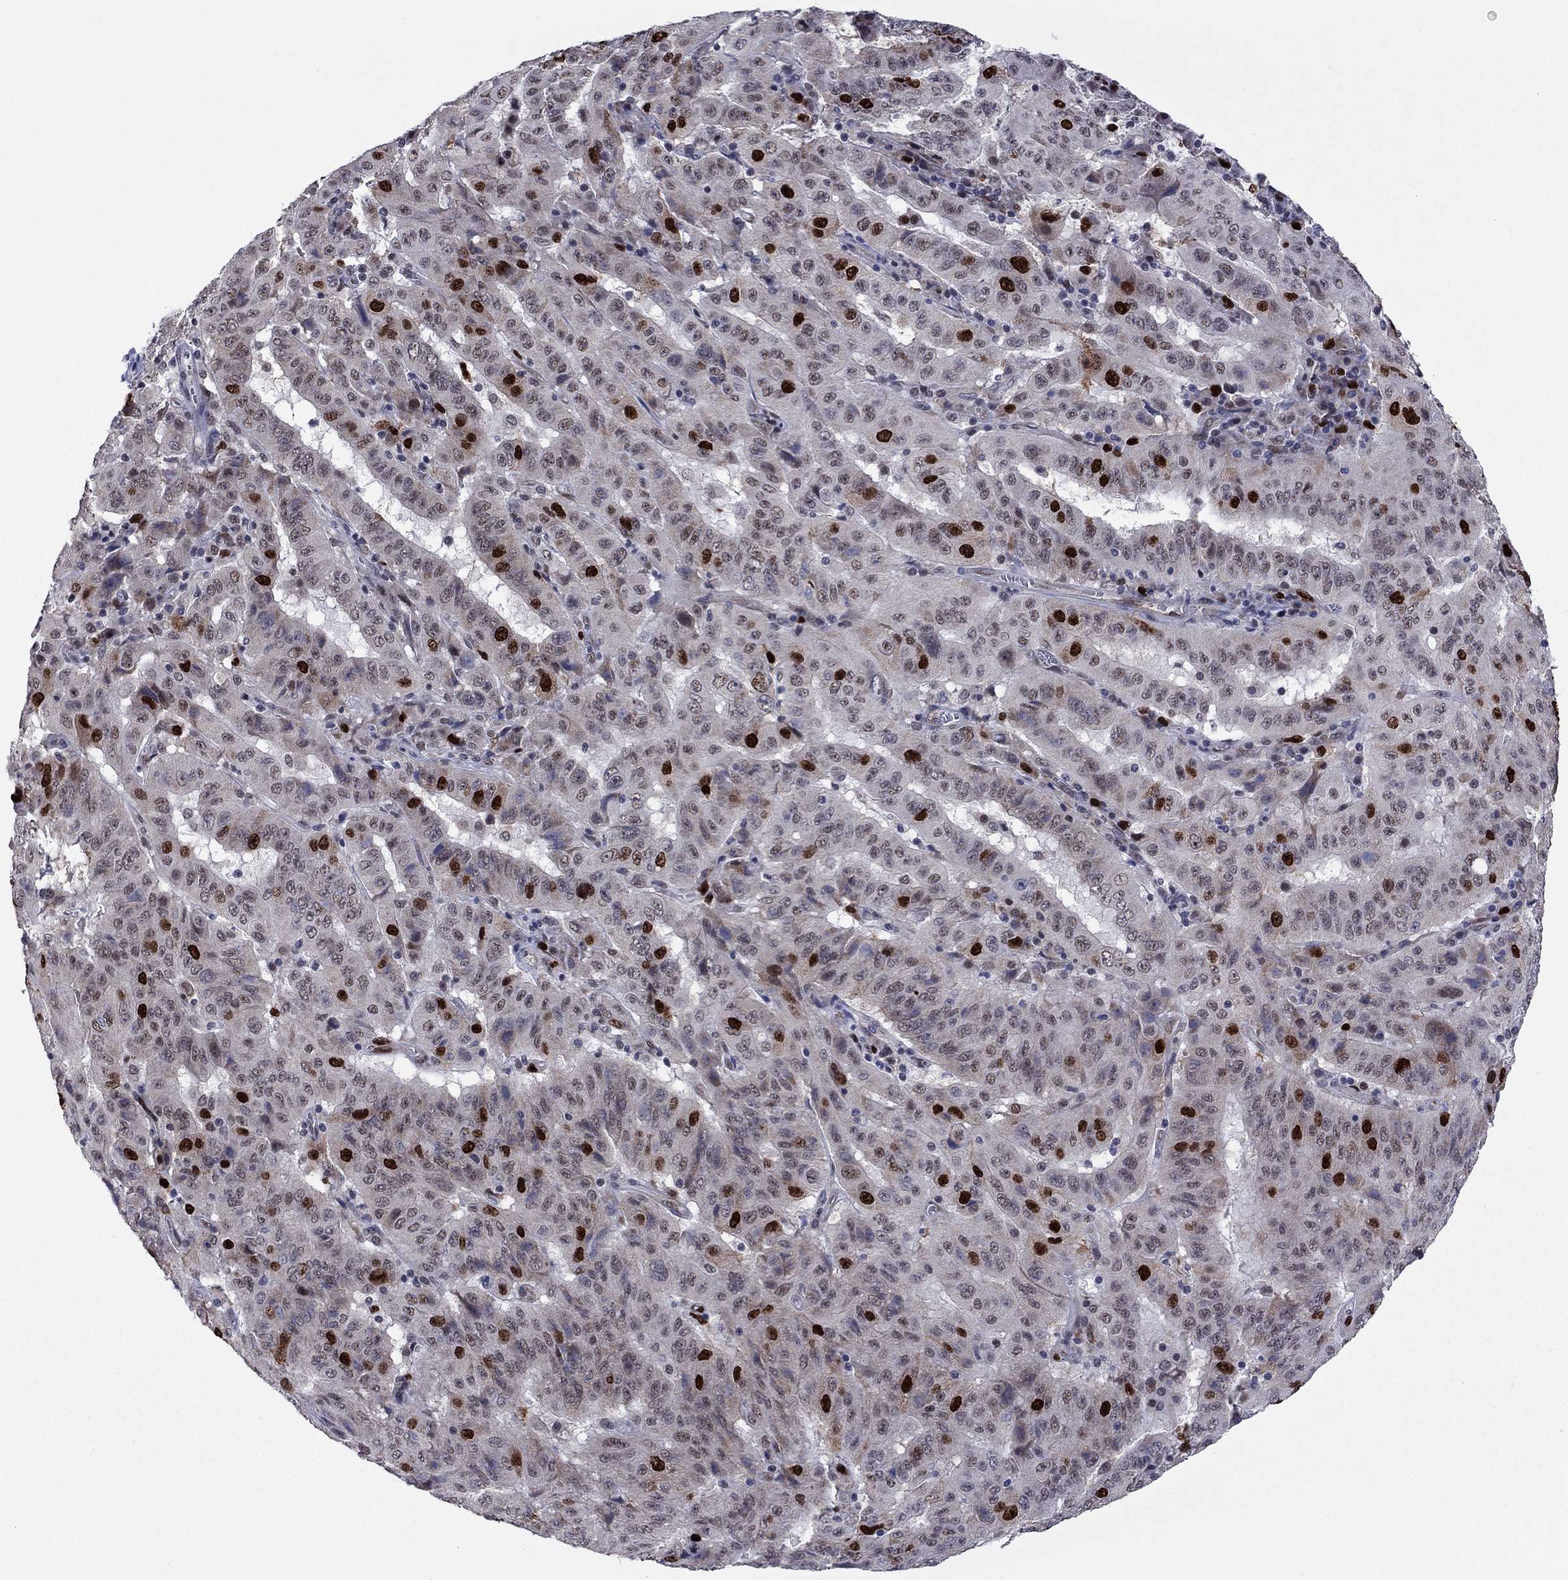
{"staining": {"intensity": "strong", "quantity": "<25%", "location": "nuclear"}, "tissue": "pancreatic cancer", "cell_type": "Tumor cells", "image_type": "cancer", "snomed": [{"axis": "morphology", "description": "Adenocarcinoma, NOS"}, {"axis": "topography", "description": "Pancreas"}], "caption": "Protein staining of adenocarcinoma (pancreatic) tissue exhibits strong nuclear expression in approximately <25% of tumor cells. Nuclei are stained in blue.", "gene": "CDCA5", "patient": {"sex": "male", "age": 63}}